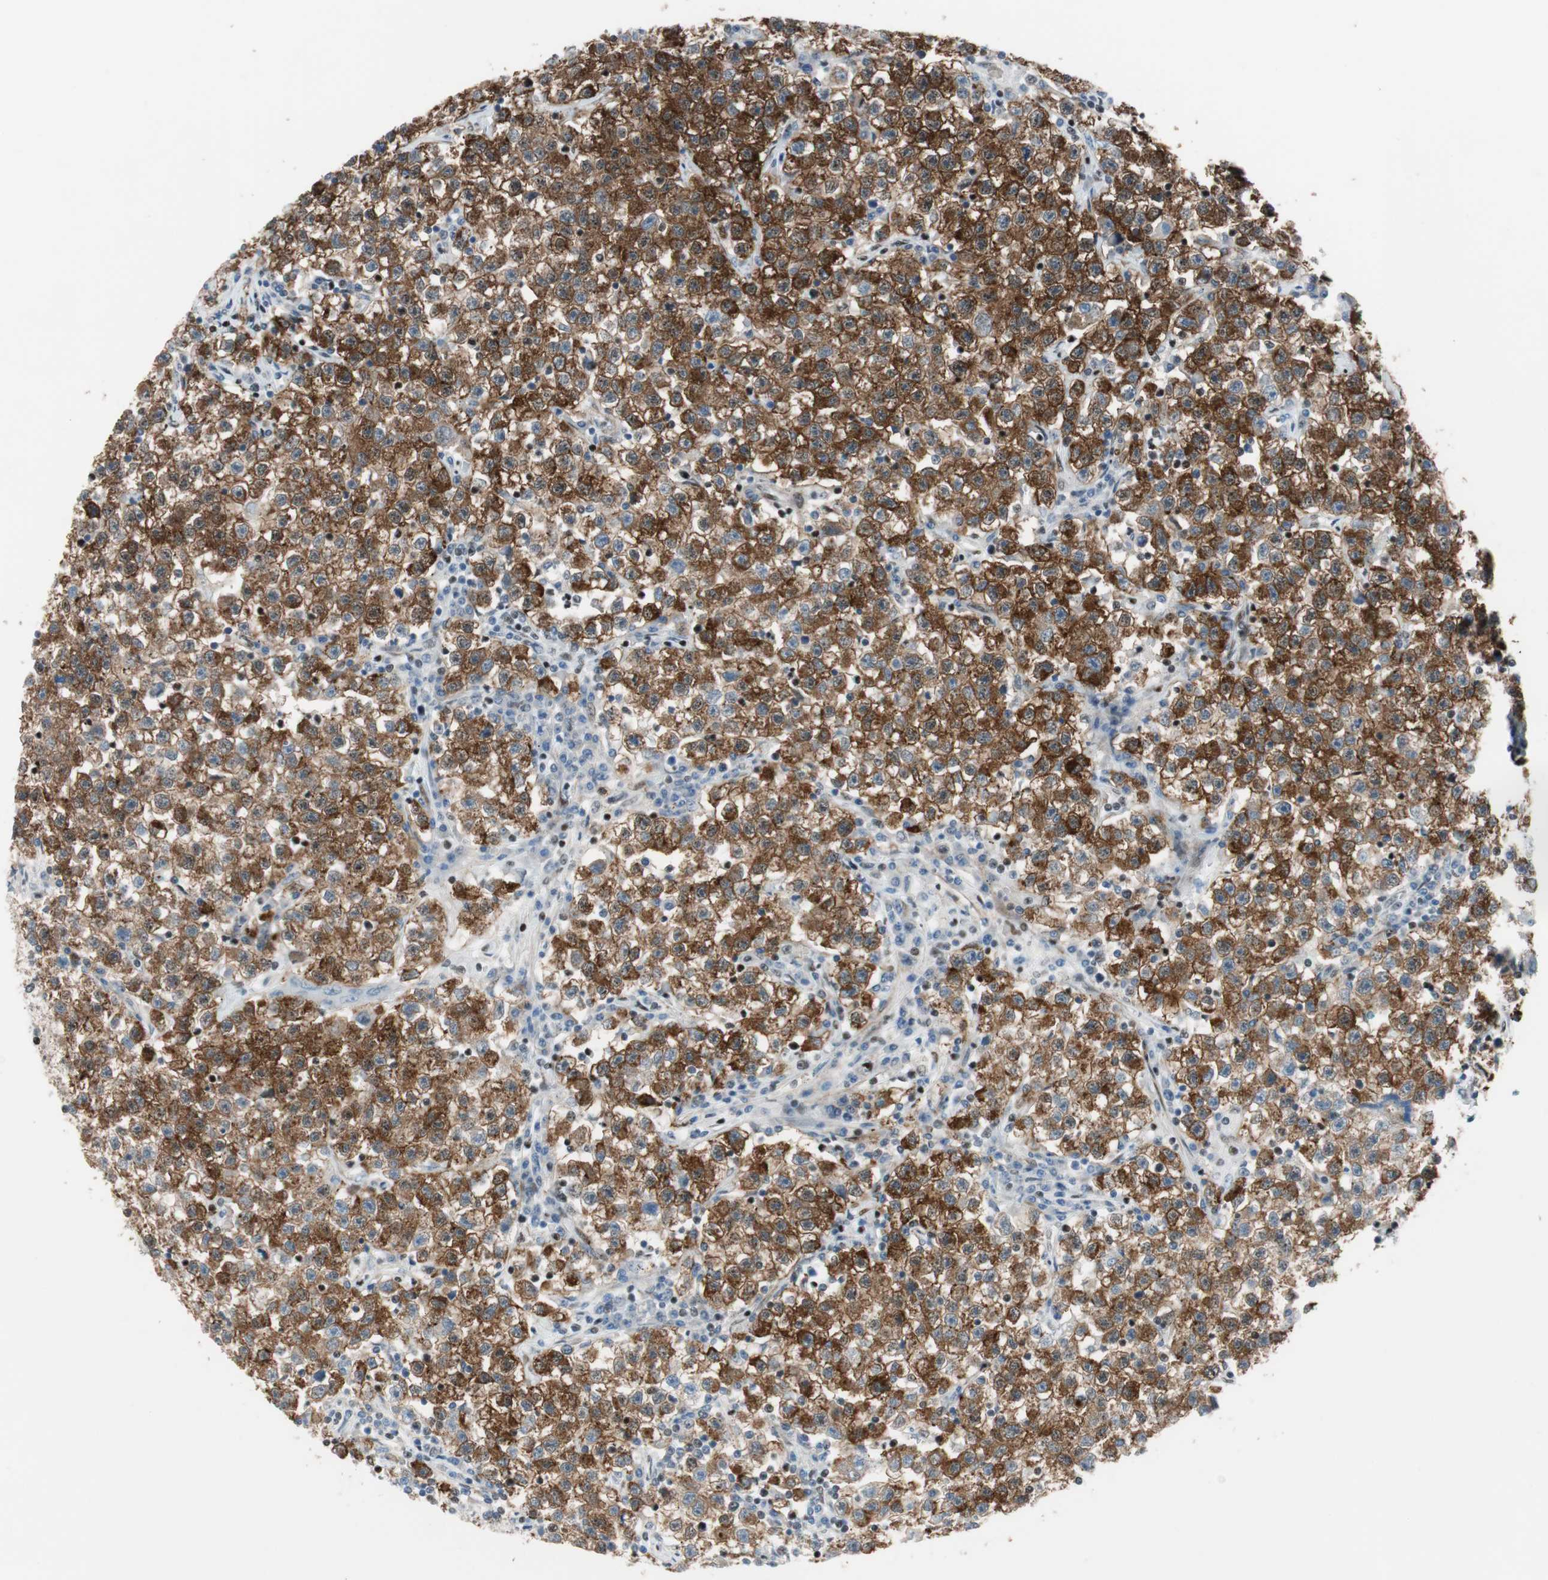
{"staining": {"intensity": "strong", "quantity": ">75%", "location": "cytoplasmic/membranous"}, "tissue": "testis cancer", "cell_type": "Tumor cells", "image_type": "cancer", "snomed": [{"axis": "morphology", "description": "Seminoma, NOS"}, {"axis": "topography", "description": "Testis"}], "caption": "Strong cytoplasmic/membranous positivity is seen in approximately >75% of tumor cells in testis cancer.", "gene": "FBXO44", "patient": {"sex": "male", "age": 22}}